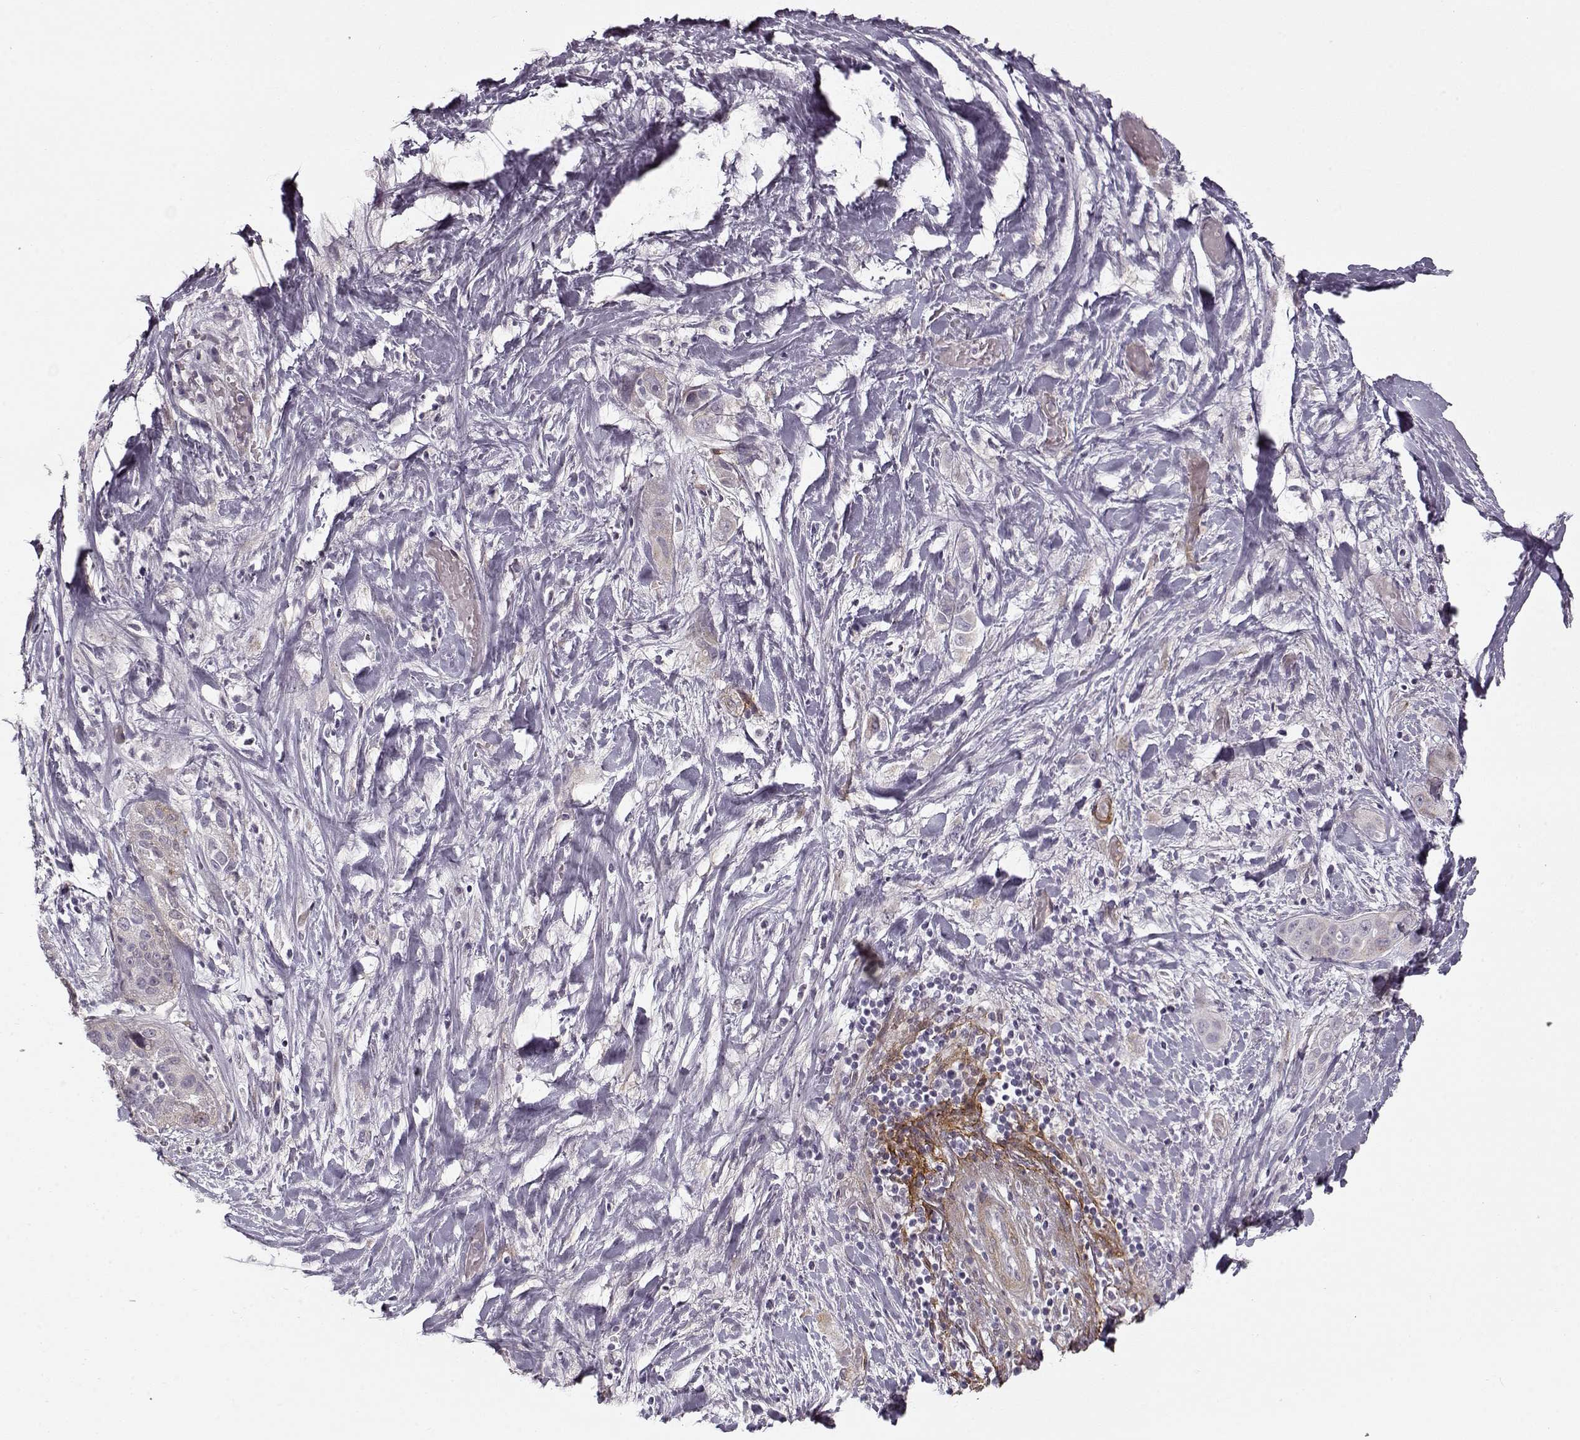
{"staining": {"intensity": "negative", "quantity": "none", "location": "none"}, "tissue": "liver cancer", "cell_type": "Tumor cells", "image_type": "cancer", "snomed": [{"axis": "morphology", "description": "Cholangiocarcinoma"}, {"axis": "topography", "description": "Liver"}], "caption": "IHC of liver cholangiocarcinoma shows no staining in tumor cells. (Stains: DAB immunohistochemistry (IHC) with hematoxylin counter stain, Microscopy: brightfield microscopy at high magnification).", "gene": "LAMB2", "patient": {"sex": "female", "age": 52}}